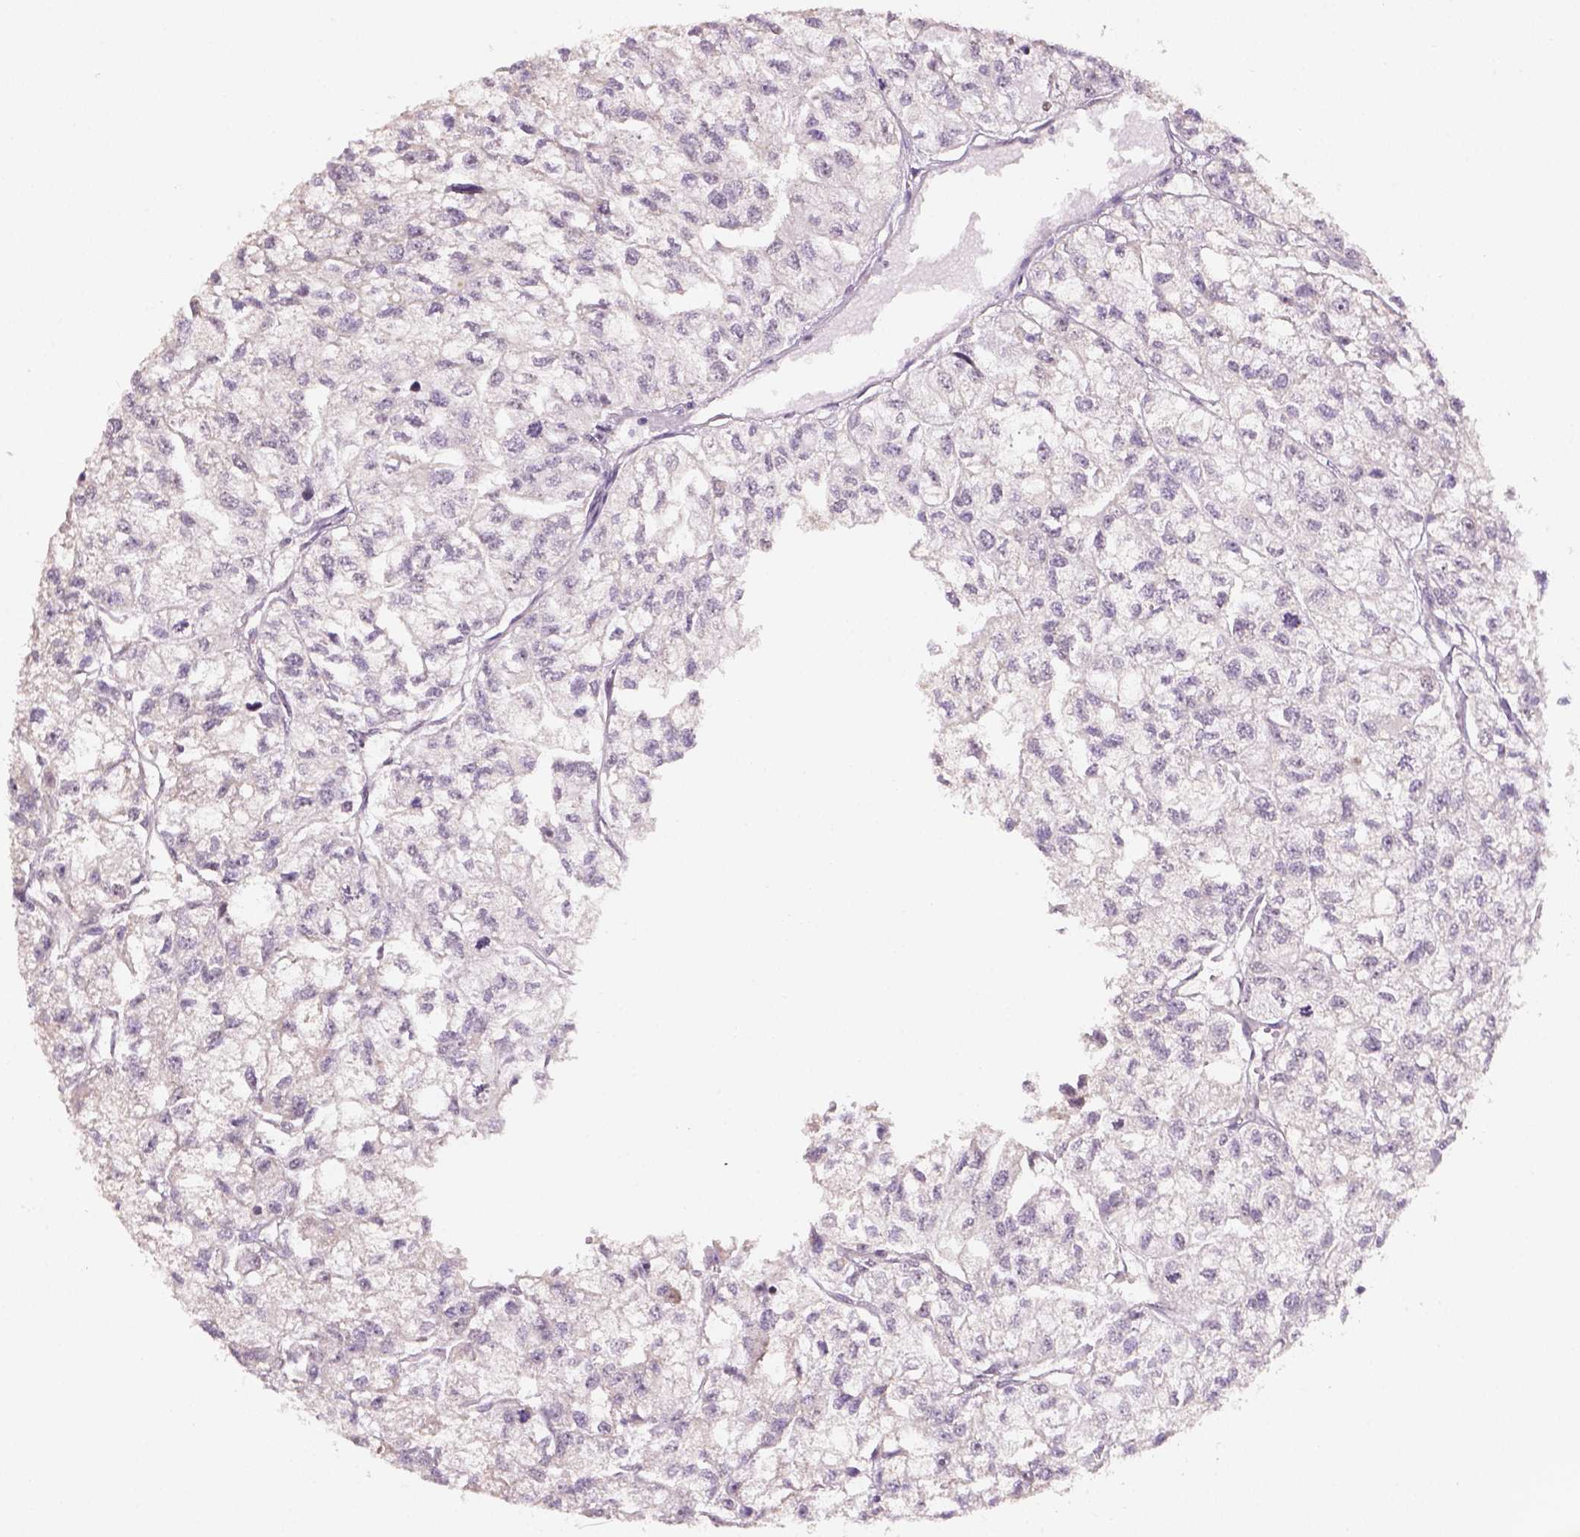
{"staining": {"intensity": "moderate", "quantity": "25%-75%", "location": "nuclear"}, "tissue": "renal cancer", "cell_type": "Tumor cells", "image_type": "cancer", "snomed": [{"axis": "morphology", "description": "Adenocarcinoma, NOS"}, {"axis": "topography", "description": "Kidney"}], "caption": "The image exhibits staining of renal cancer (adenocarcinoma), revealing moderate nuclear protein expression (brown color) within tumor cells.", "gene": "DDX50", "patient": {"sex": "male", "age": 56}}